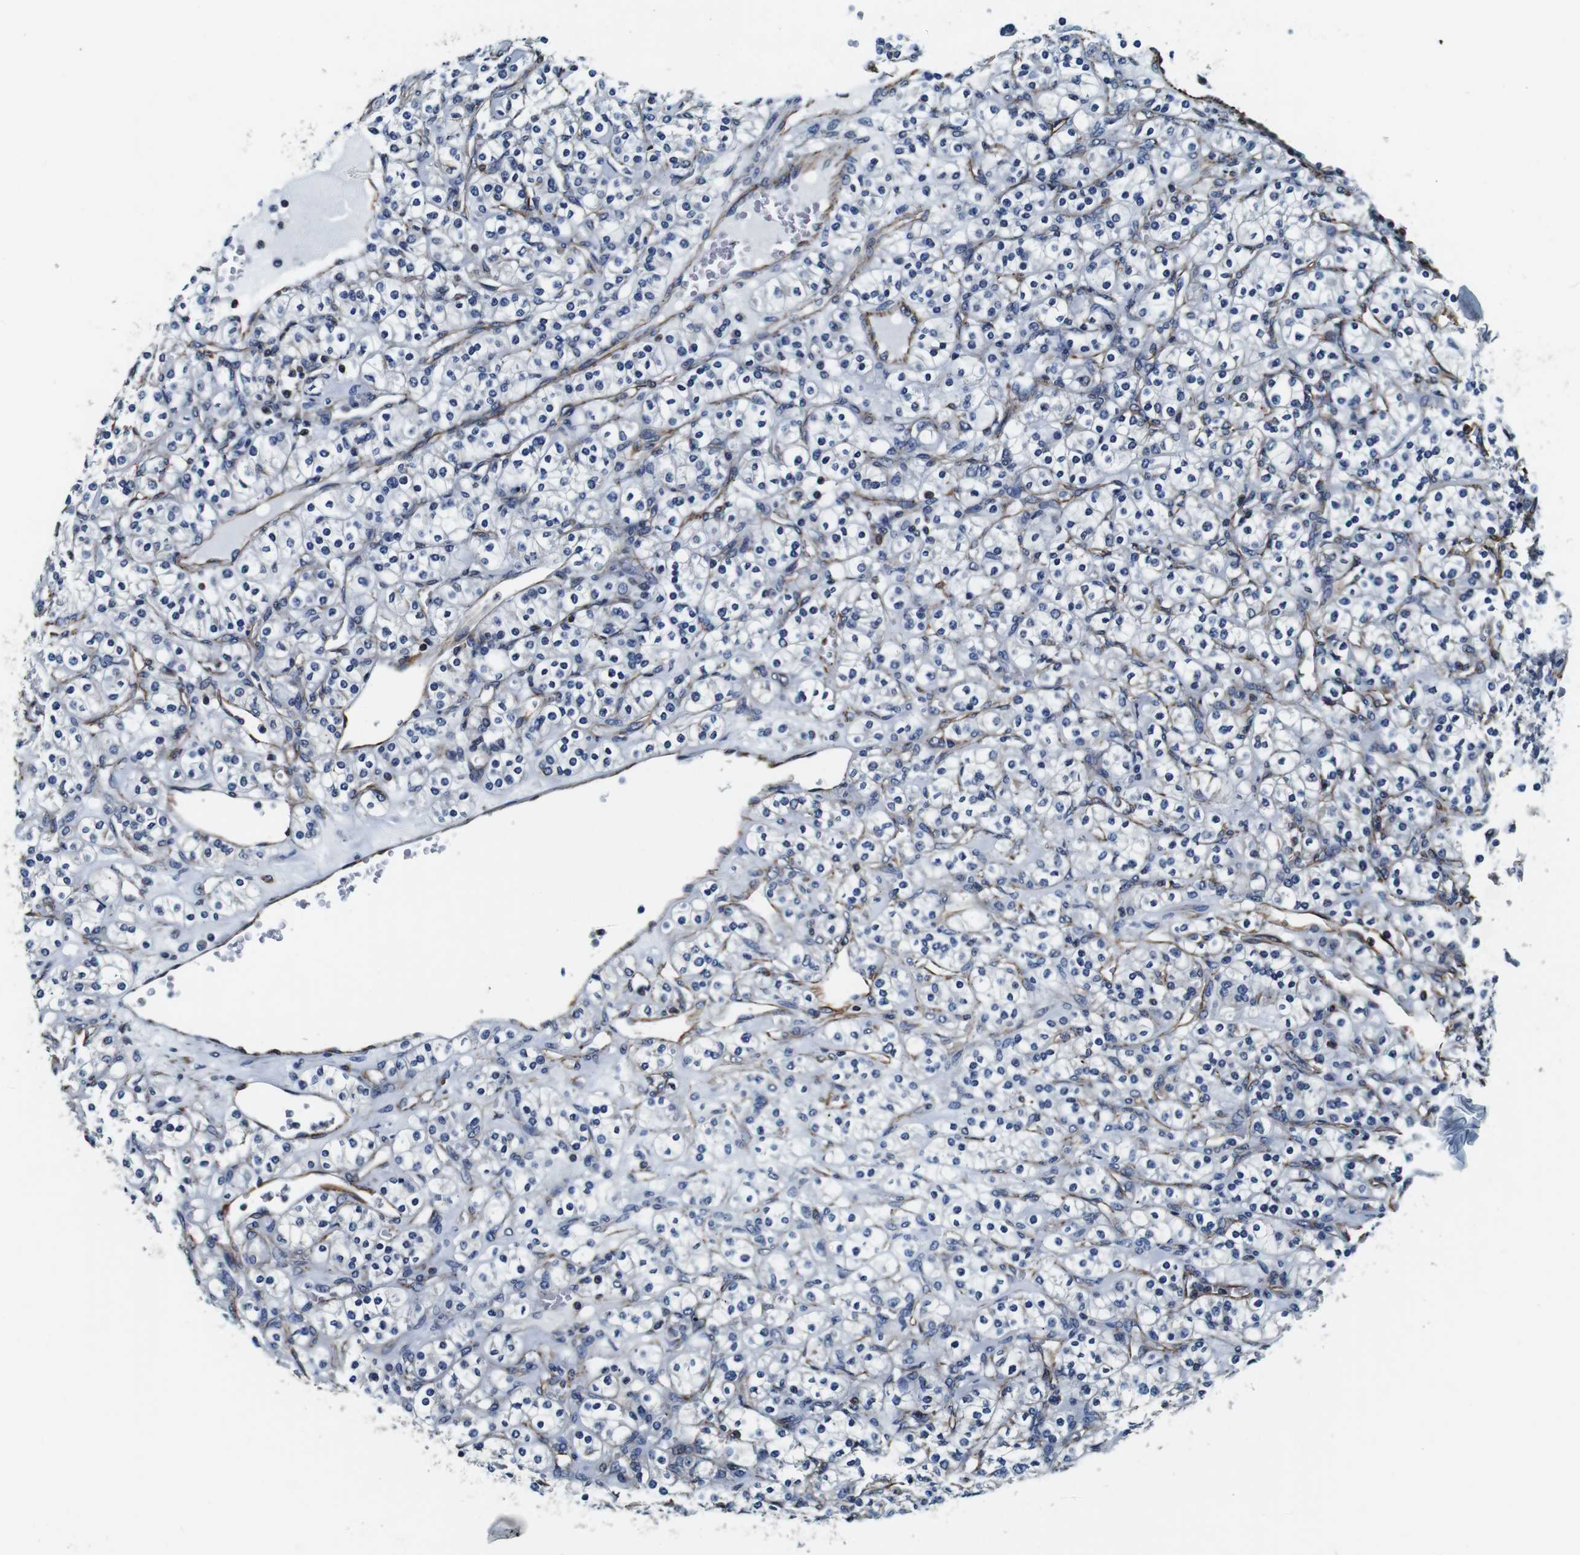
{"staining": {"intensity": "negative", "quantity": "none", "location": "none"}, "tissue": "renal cancer", "cell_type": "Tumor cells", "image_type": "cancer", "snomed": [{"axis": "morphology", "description": "Adenocarcinoma, NOS"}, {"axis": "topography", "description": "Kidney"}], "caption": "Human adenocarcinoma (renal) stained for a protein using immunohistochemistry exhibits no positivity in tumor cells.", "gene": "GJE1", "patient": {"sex": "male", "age": 77}}